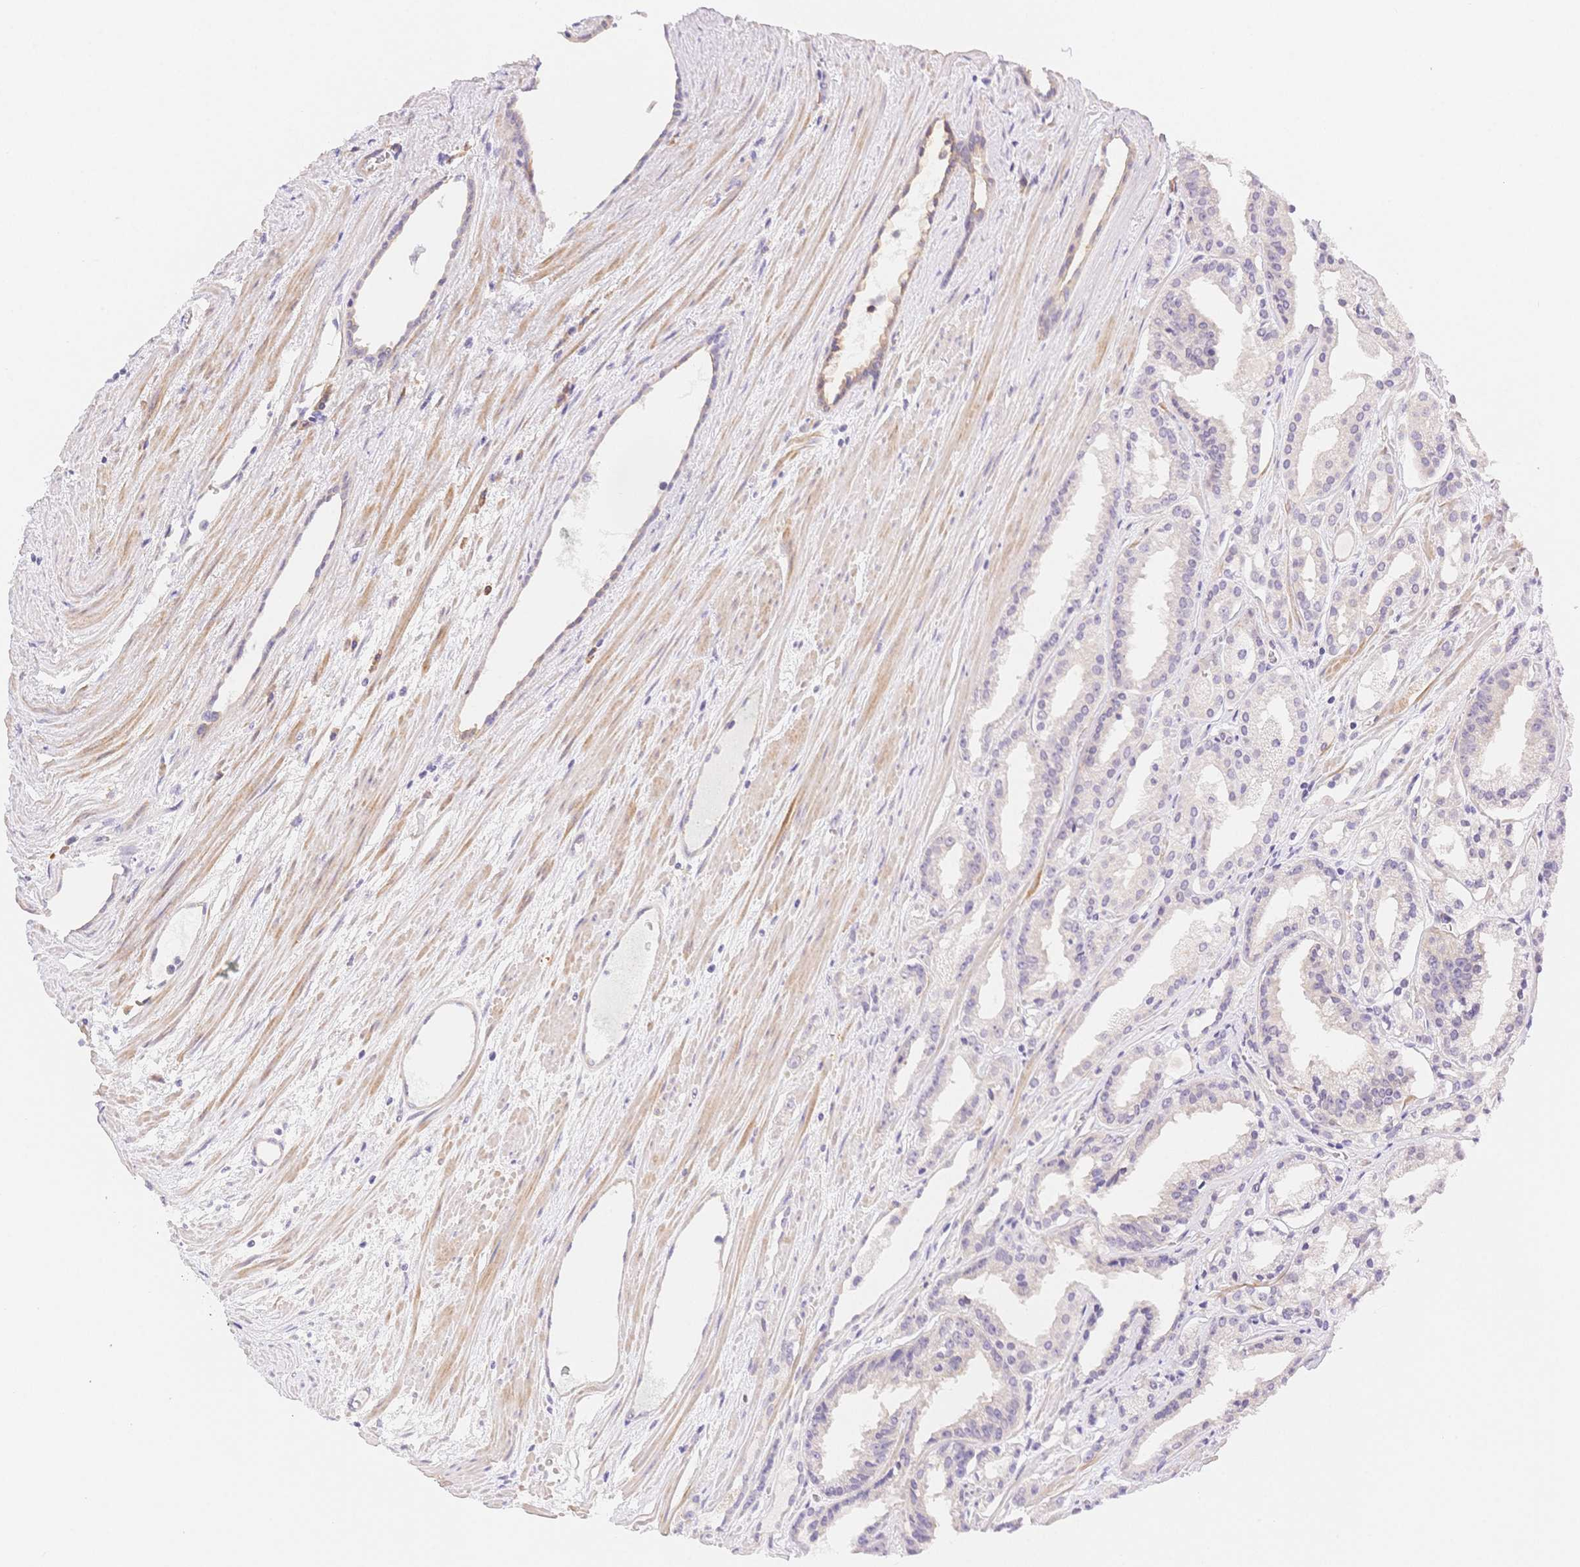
{"staining": {"intensity": "negative", "quantity": "none", "location": "none"}, "tissue": "prostate cancer", "cell_type": "Tumor cells", "image_type": "cancer", "snomed": [{"axis": "morphology", "description": "Adenocarcinoma, High grade"}, {"axis": "topography", "description": "Prostate"}], "caption": "DAB immunohistochemical staining of prostate cancer (adenocarcinoma (high-grade)) demonstrates no significant positivity in tumor cells. (Stains: DAB (3,3'-diaminobenzidine) immunohistochemistry with hematoxylin counter stain, Microscopy: brightfield microscopy at high magnification).", "gene": "CSN1S1", "patient": {"sex": "male", "age": 68}}